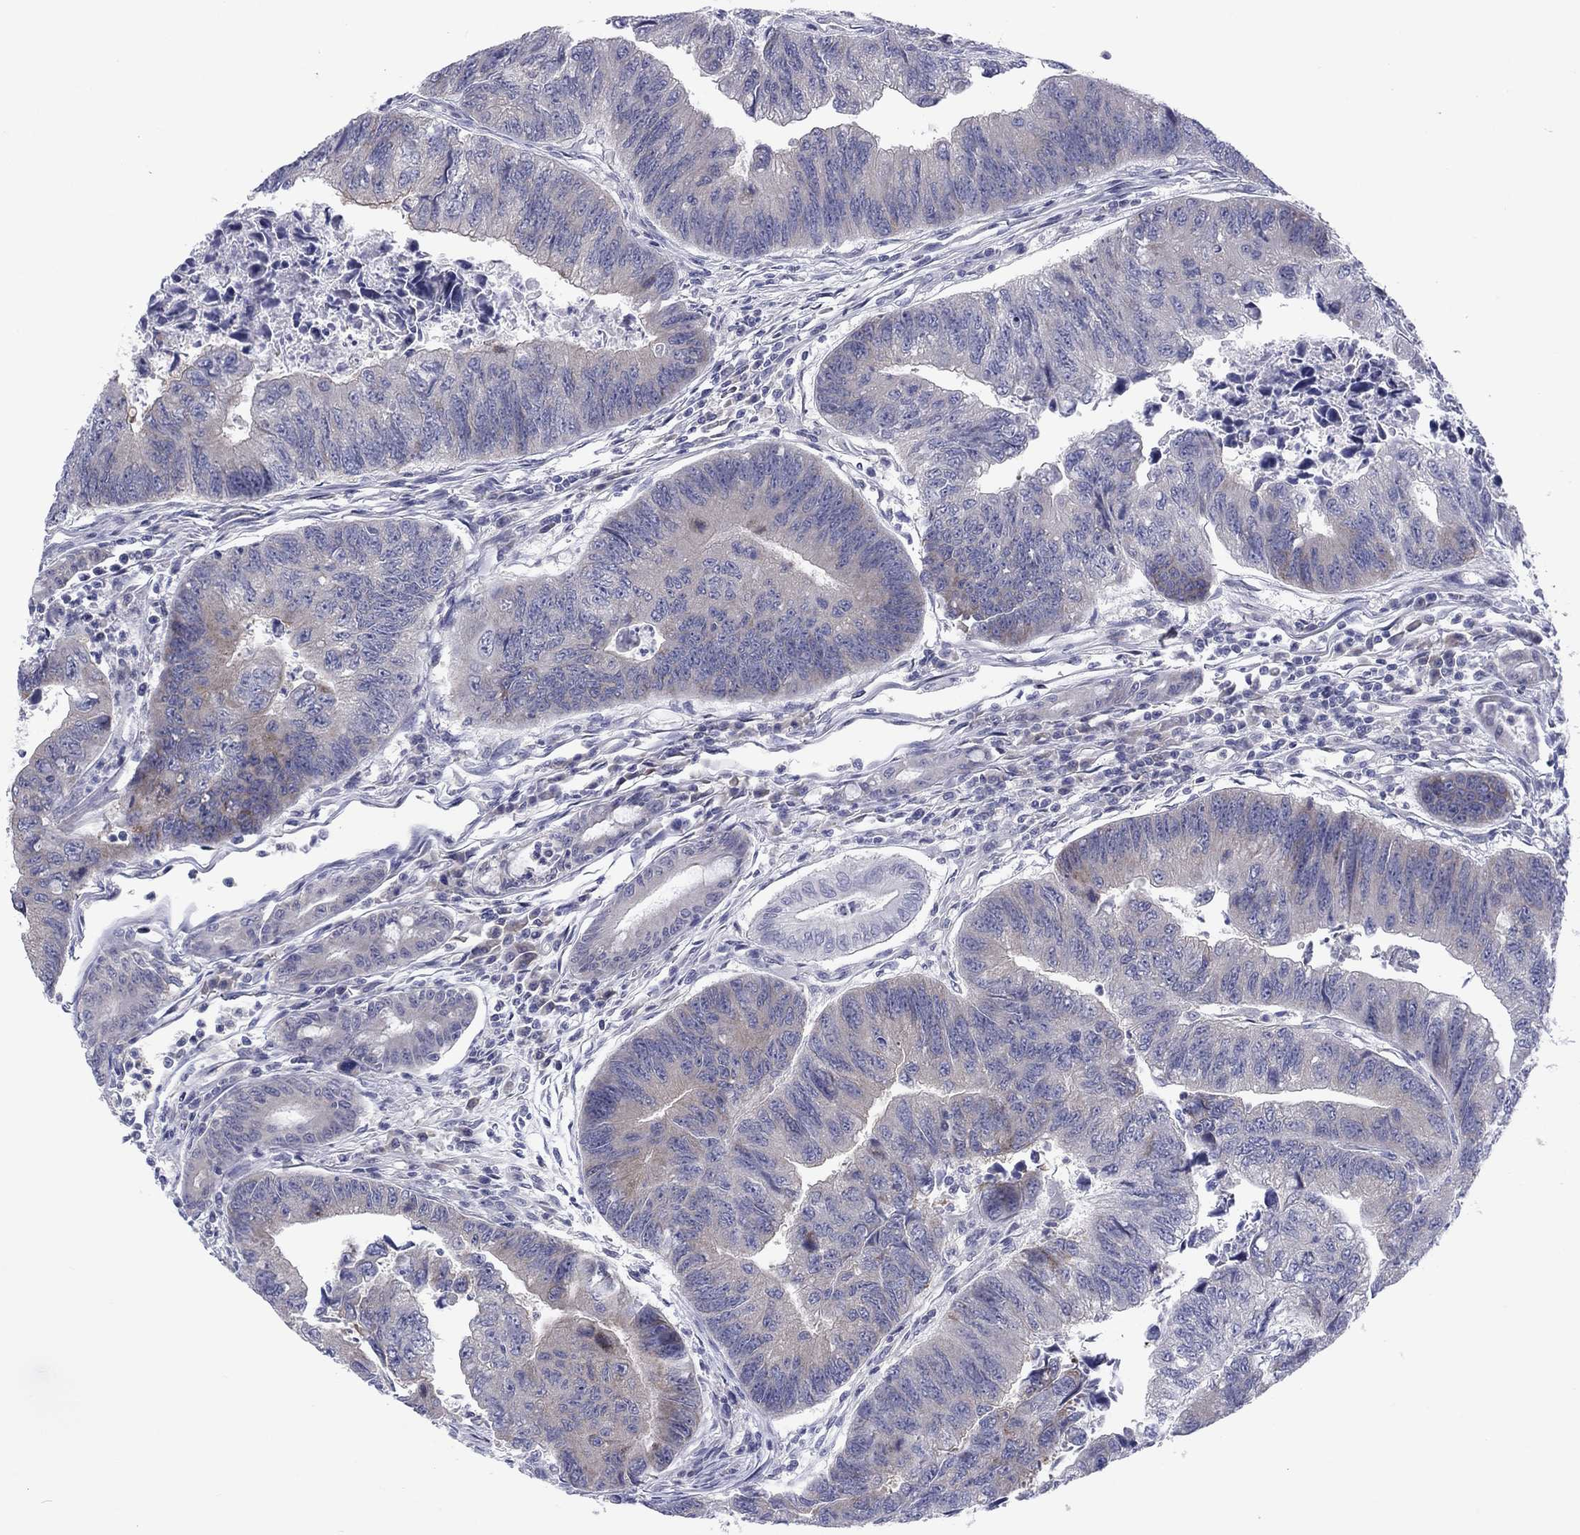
{"staining": {"intensity": "weak", "quantity": "<25%", "location": "cytoplasmic/membranous"}, "tissue": "colorectal cancer", "cell_type": "Tumor cells", "image_type": "cancer", "snomed": [{"axis": "morphology", "description": "Adenocarcinoma, NOS"}, {"axis": "topography", "description": "Colon"}], "caption": "Colorectal adenocarcinoma stained for a protein using immunohistochemistry (IHC) demonstrates no staining tumor cells.", "gene": "CACNA1A", "patient": {"sex": "female", "age": 65}}